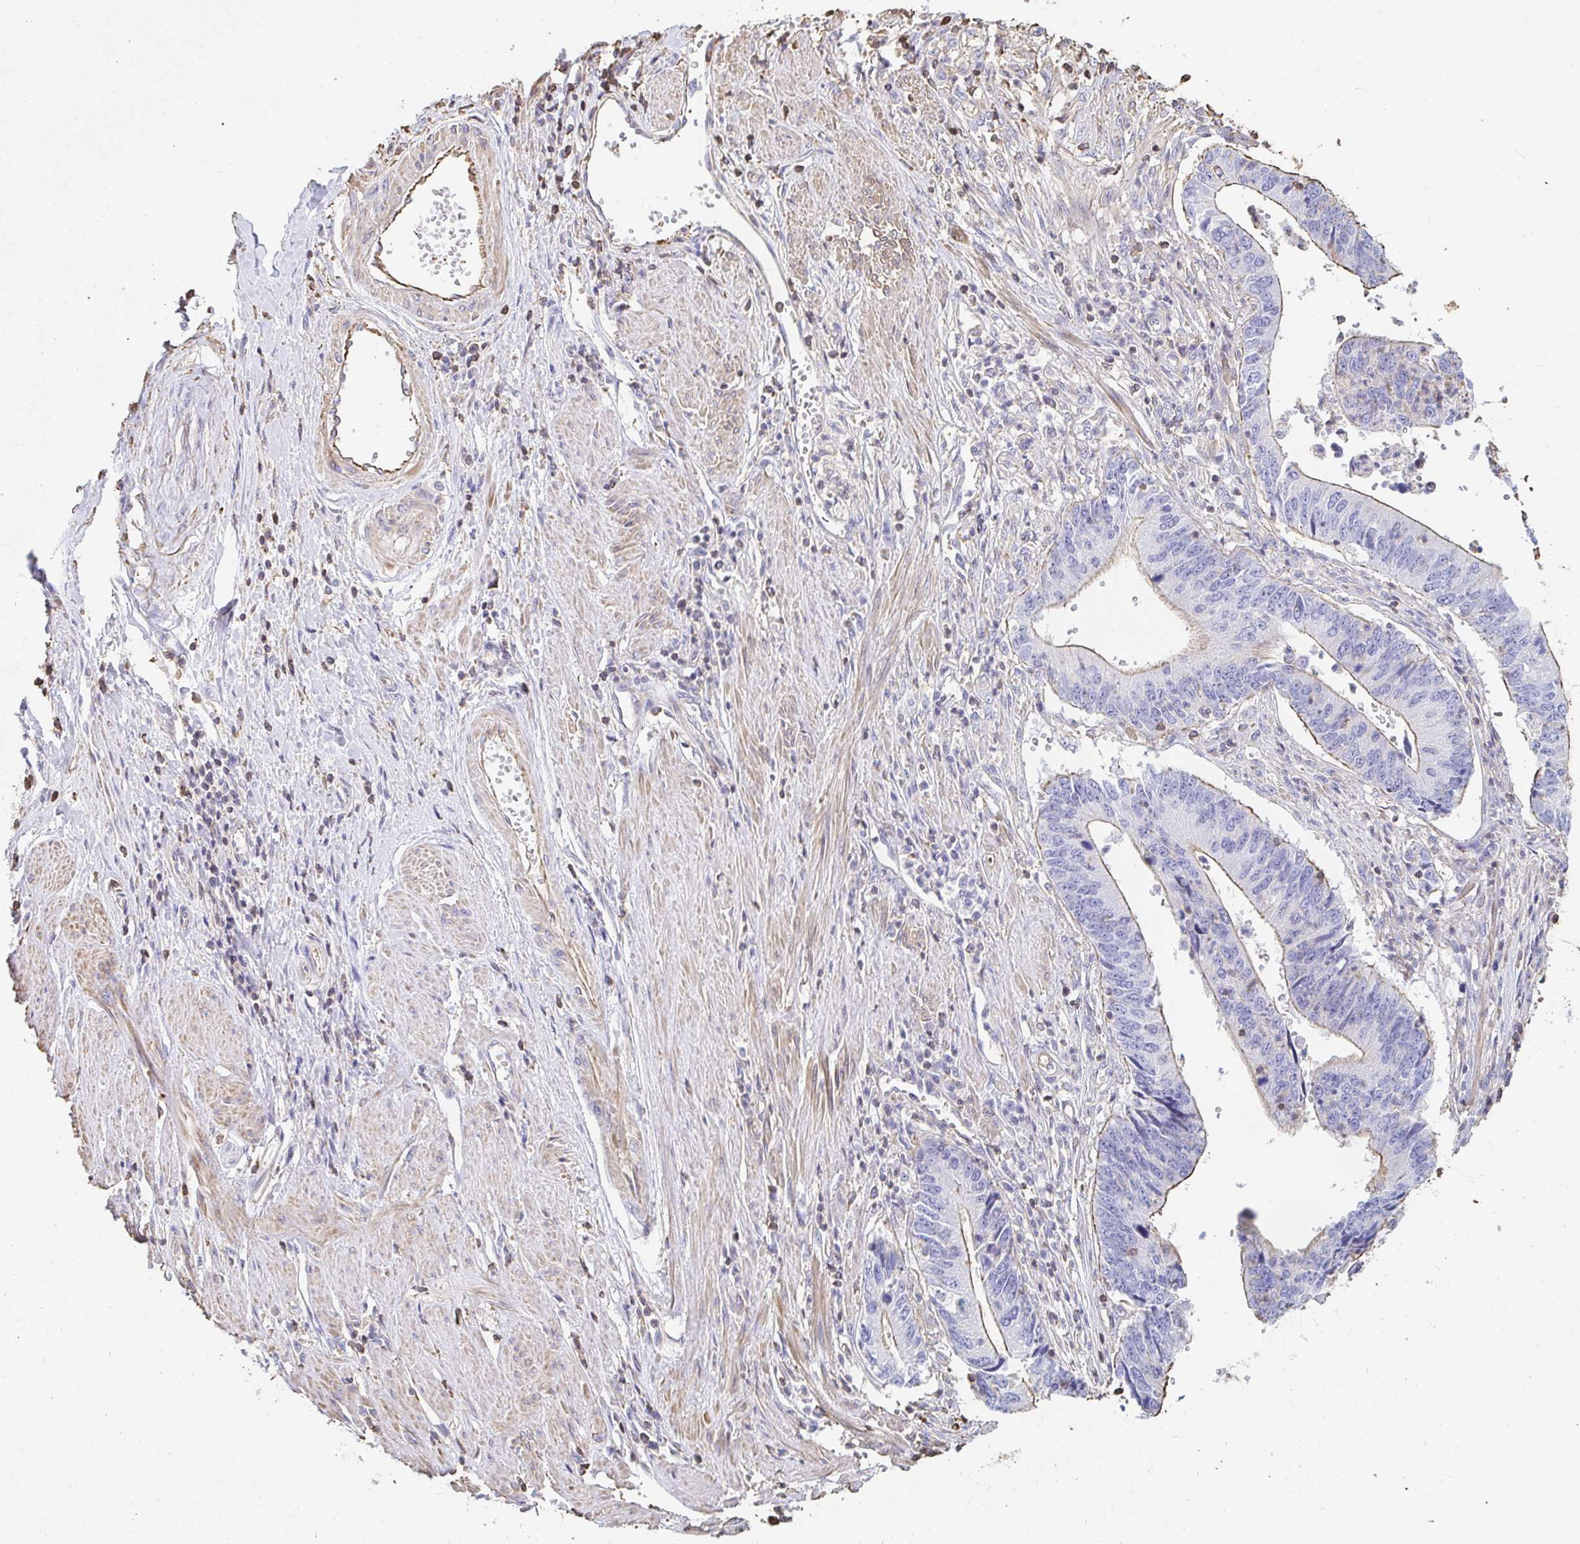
{"staining": {"intensity": "weak", "quantity": "<25%", "location": "cytoplasmic/membranous"}, "tissue": "stomach cancer", "cell_type": "Tumor cells", "image_type": "cancer", "snomed": [{"axis": "morphology", "description": "Adenocarcinoma, NOS"}, {"axis": "topography", "description": "Stomach"}], "caption": "High power microscopy image of an IHC micrograph of stomach cancer (adenocarcinoma), revealing no significant positivity in tumor cells. (DAB (3,3'-diaminobenzidine) IHC, high magnification).", "gene": "PTPN14", "patient": {"sex": "male", "age": 59}}